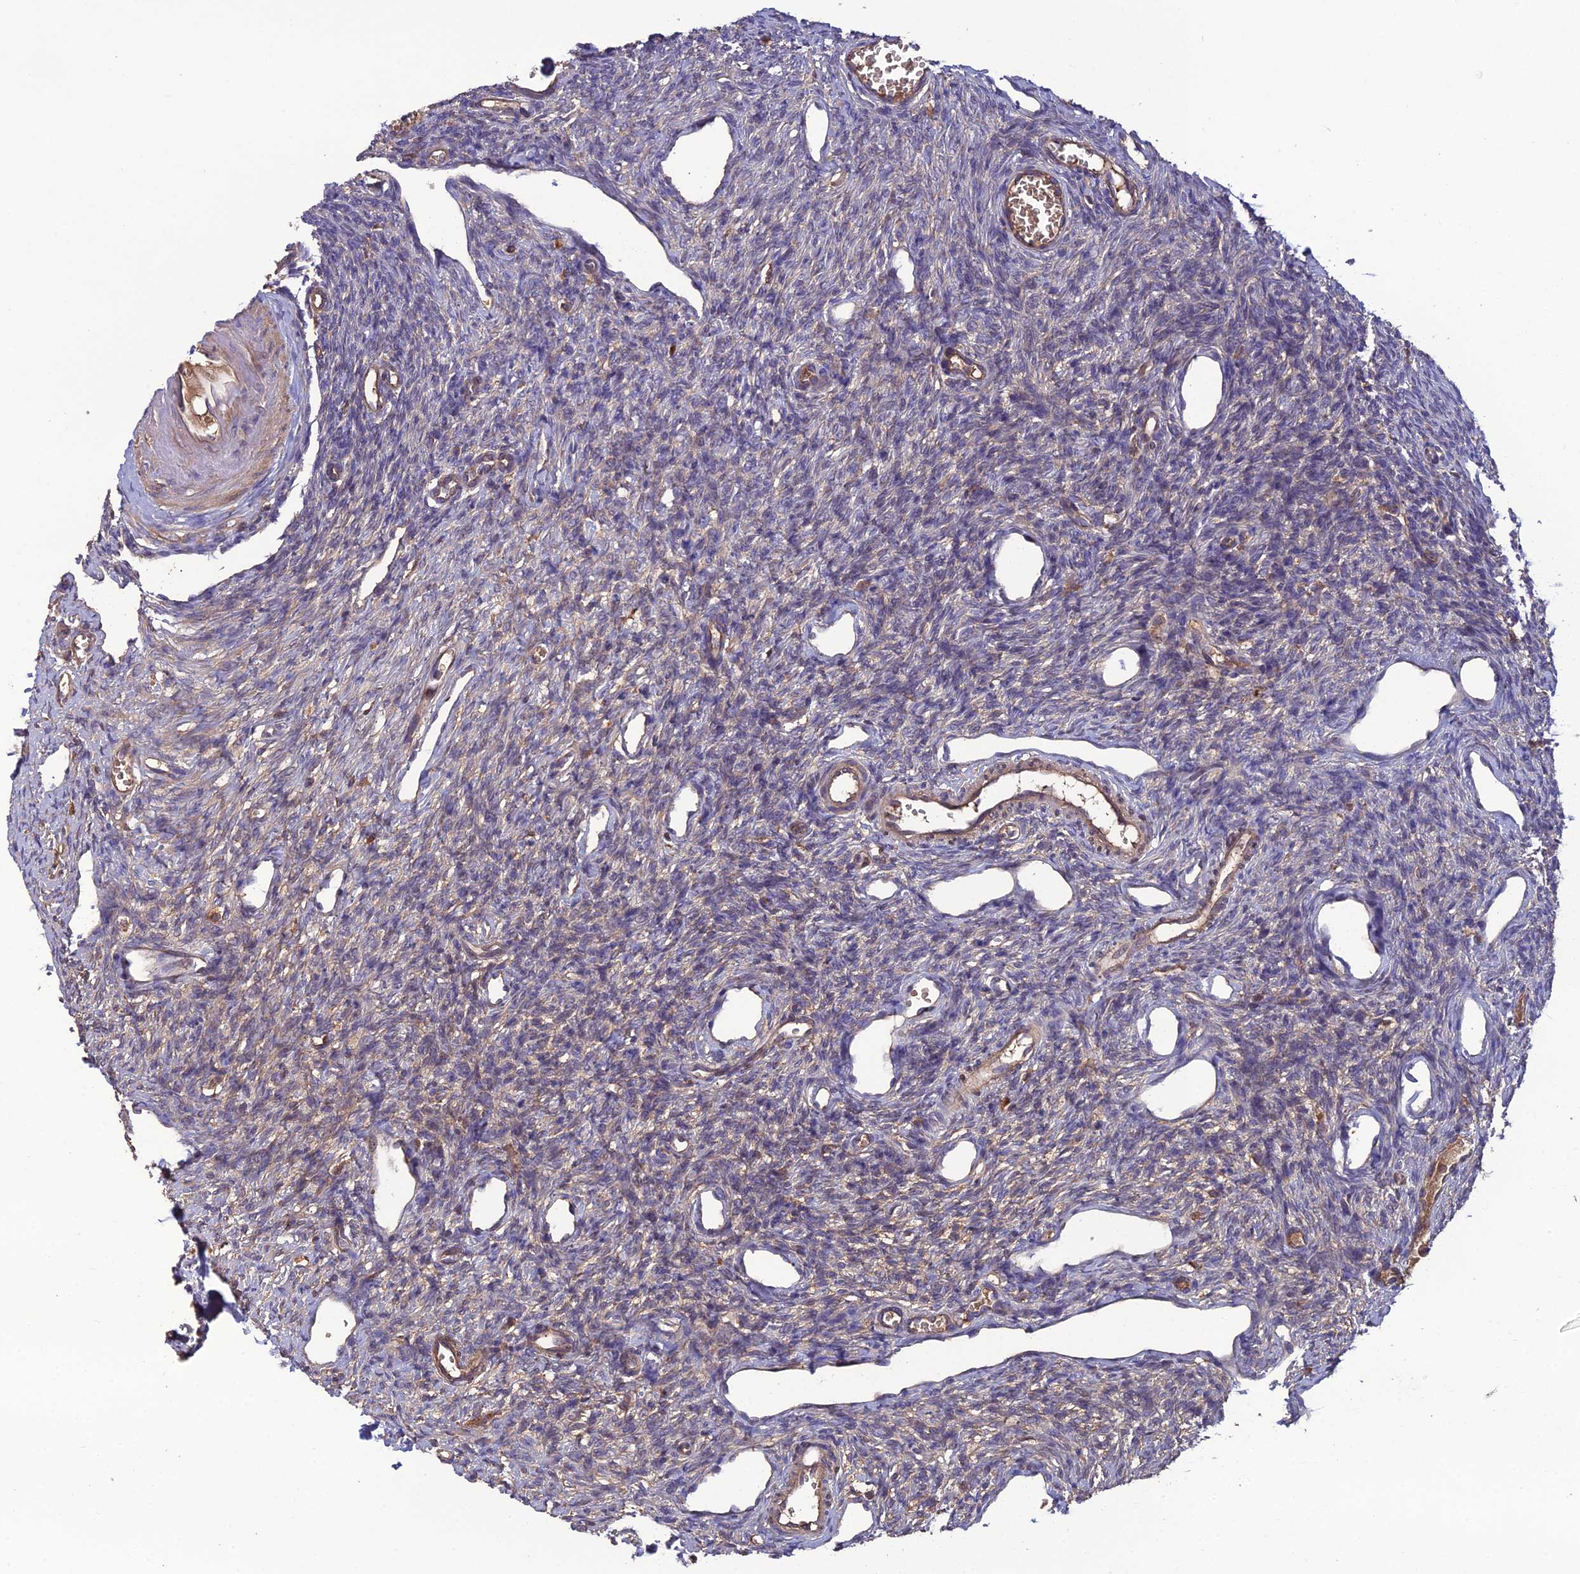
{"staining": {"intensity": "negative", "quantity": "none", "location": "none"}, "tissue": "ovary", "cell_type": "Ovarian stroma cells", "image_type": "normal", "snomed": [{"axis": "morphology", "description": "Normal tissue, NOS"}, {"axis": "morphology", "description": "Cyst, NOS"}, {"axis": "topography", "description": "Ovary"}], "caption": "This is an immunohistochemistry photomicrograph of unremarkable ovary. There is no staining in ovarian stroma cells.", "gene": "GALR2", "patient": {"sex": "female", "age": 33}}